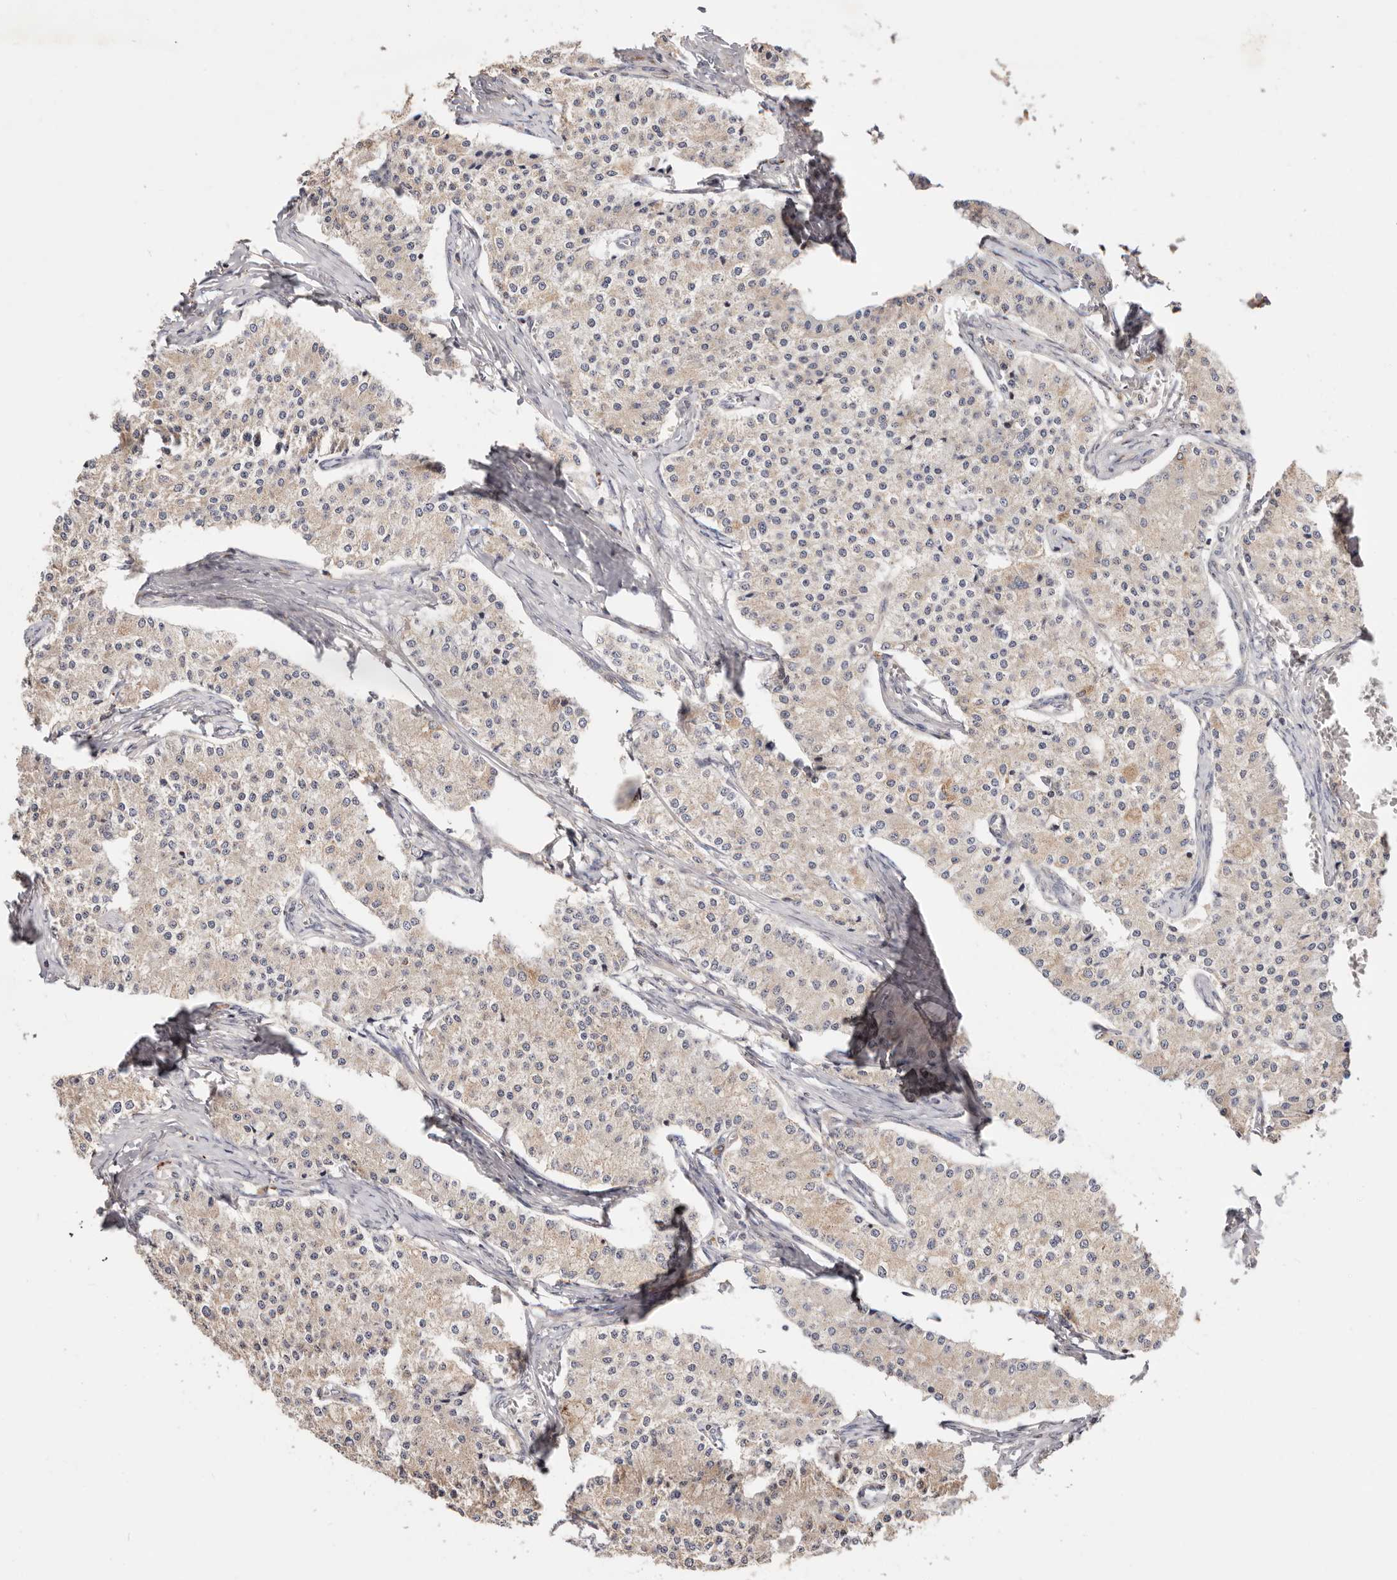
{"staining": {"intensity": "negative", "quantity": "none", "location": "none"}, "tissue": "carcinoid", "cell_type": "Tumor cells", "image_type": "cancer", "snomed": [{"axis": "morphology", "description": "Carcinoid, malignant, NOS"}, {"axis": "topography", "description": "Colon"}], "caption": "Immunohistochemistry (IHC) image of neoplastic tissue: carcinoid stained with DAB (3,3'-diaminobenzidine) demonstrates no significant protein positivity in tumor cells.", "gene": "USP33", "patient": {"sex": "female", "age": 52}}